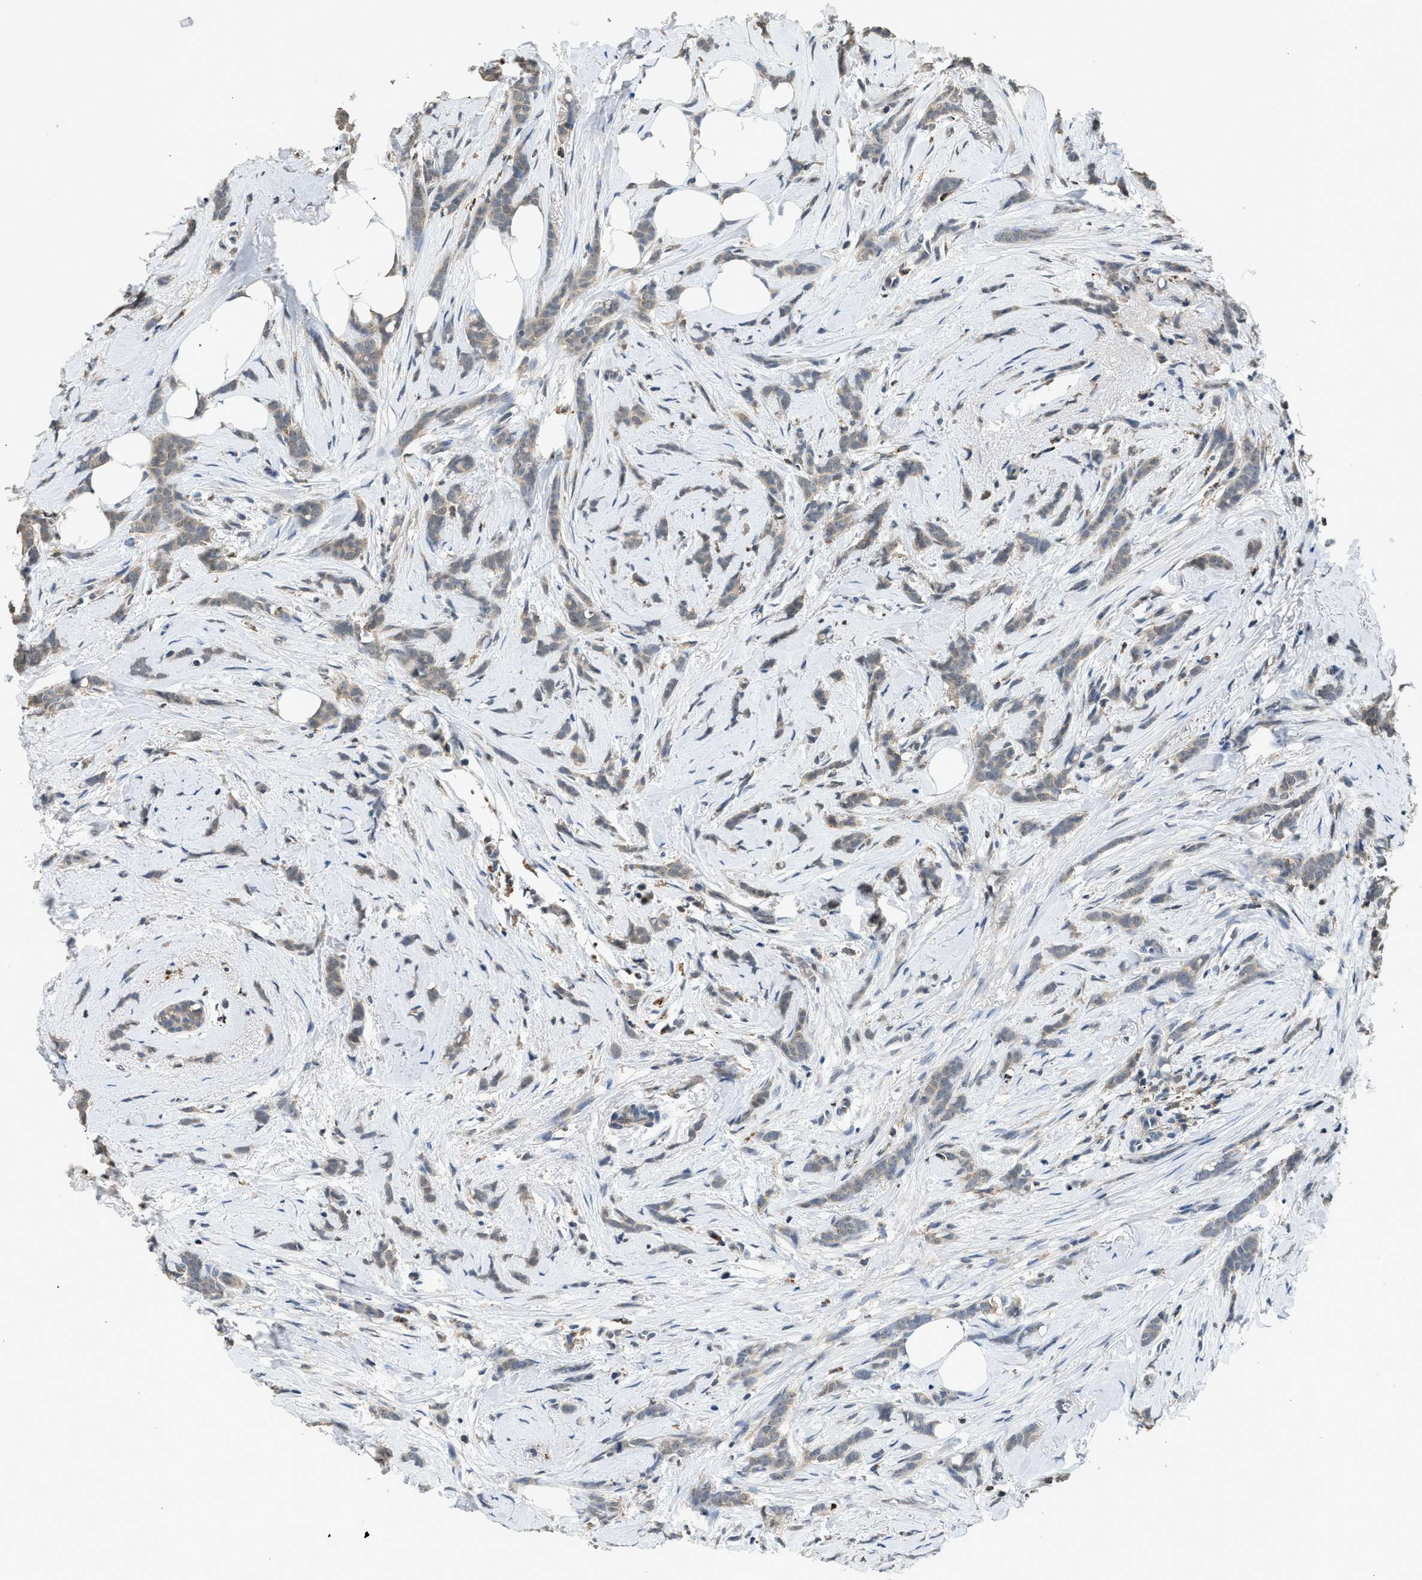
{"staining": {"intensity": "weak", "quantity": ">75%", "location": "cytoplasmic/membranous"}, "tissue": "breast cancer", "cell_type": "Tumor cells", "image_type": "cancer", "snomed": [{"axis": "morphology", "description": "Lobular carcinoma, in situ"}, {"axis": "morphology", "description": "Lobular carcinoma"}, {"axis": "topography", "description": "Breast"}], "caption": "An image of lobular carcinoma in situ (breast) stained for a protein reveals weak cytoplasmic/membranous brown staining in tumor cells.", "gene": "SLC15A4", "patient": {"sex": "female", "age": 41}}